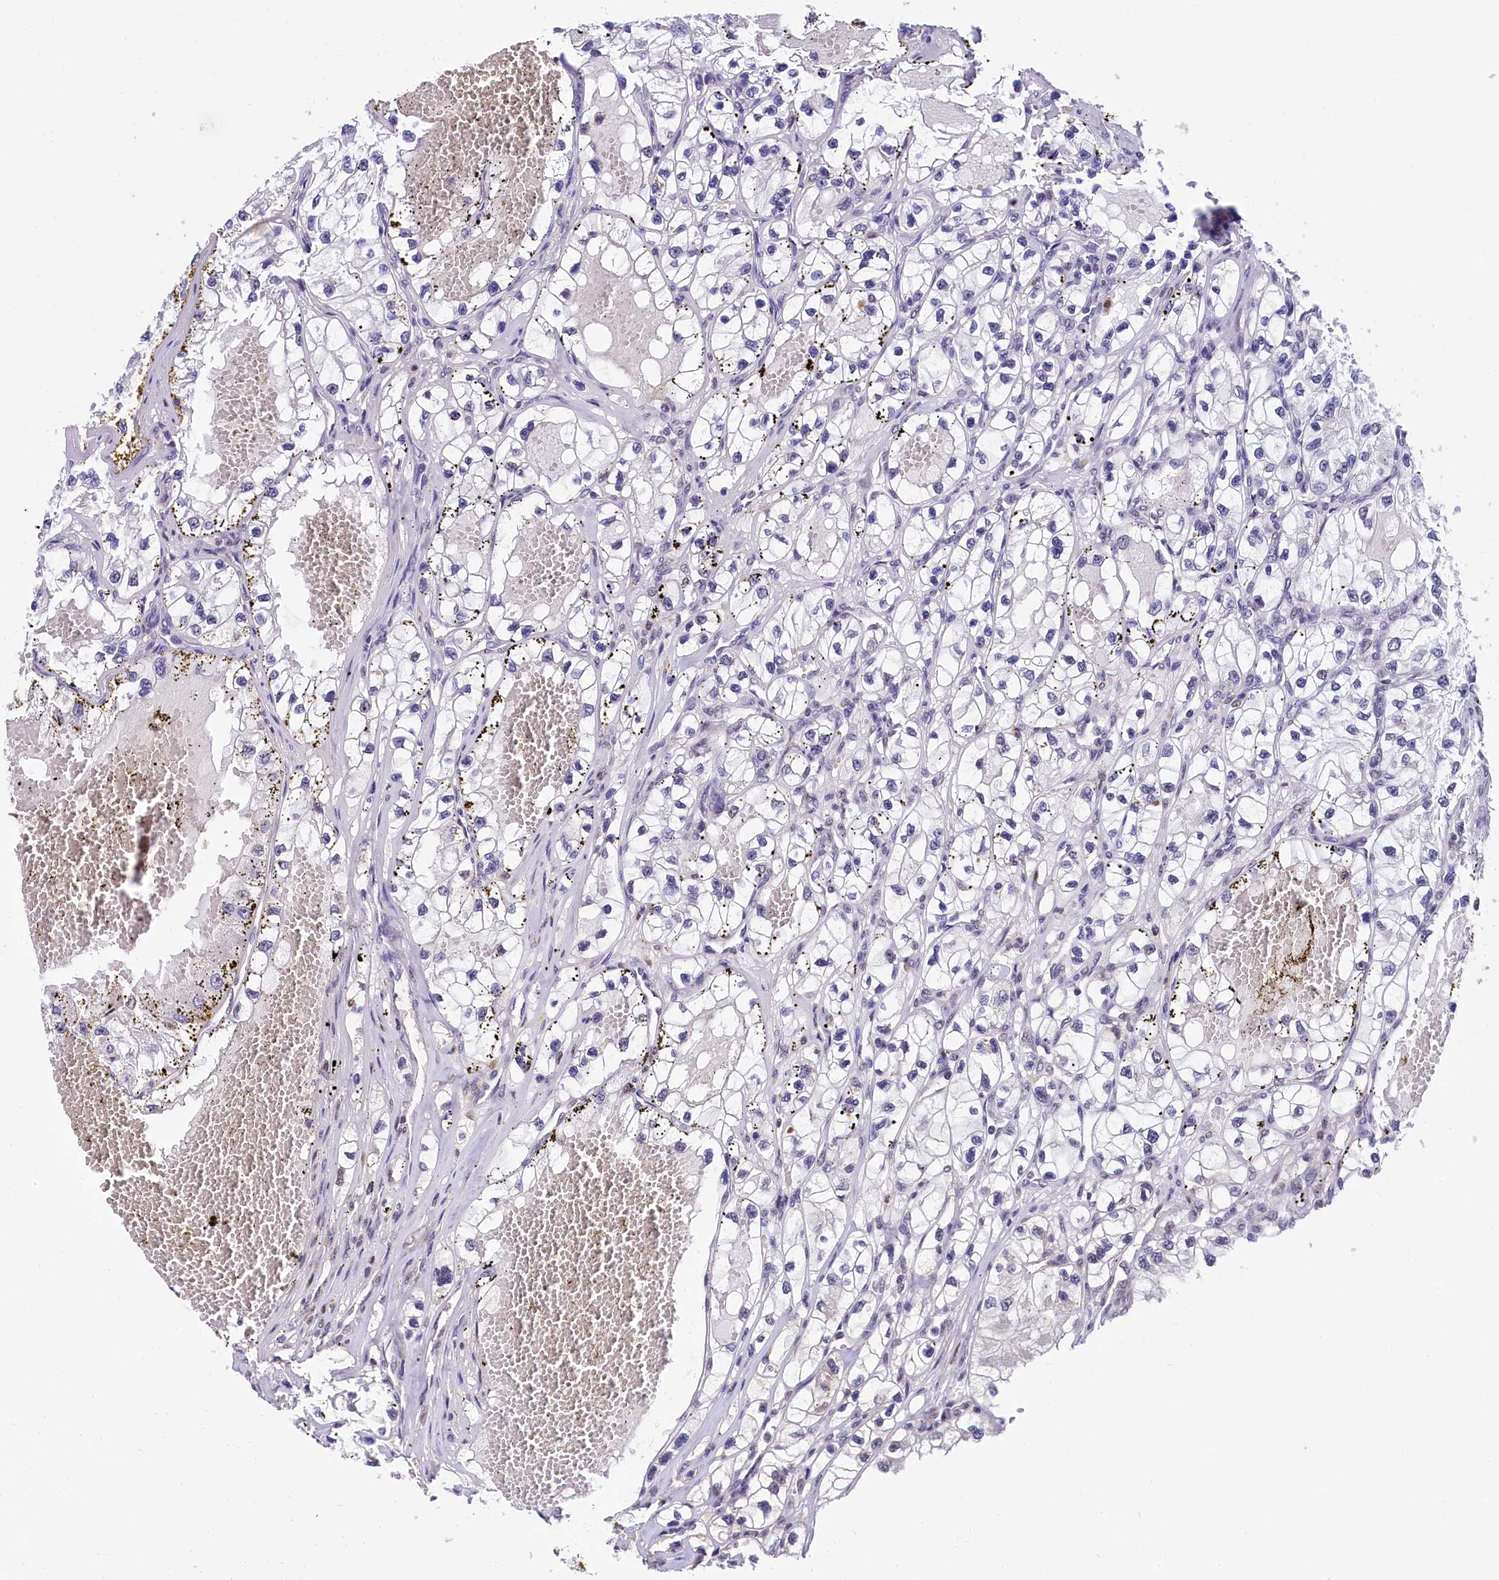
{"staining": {"intensity": "negative", "quantity": "none", "location": "none"}, "tissue": "renal cancer", "cell_type": "Tumor cells", "image_type": "cancer", "snomed": [{"axis": "morphology", "description": "Adenocarcinoma, NOS"}, {"axis": "topography", "description": "Kidney"}], "caption": "Tumor cells are negative for protein expression in human adenocarcinoma (renal).", "gene": "HECTD4", "patient": {"sex": "female", "age": 57}}